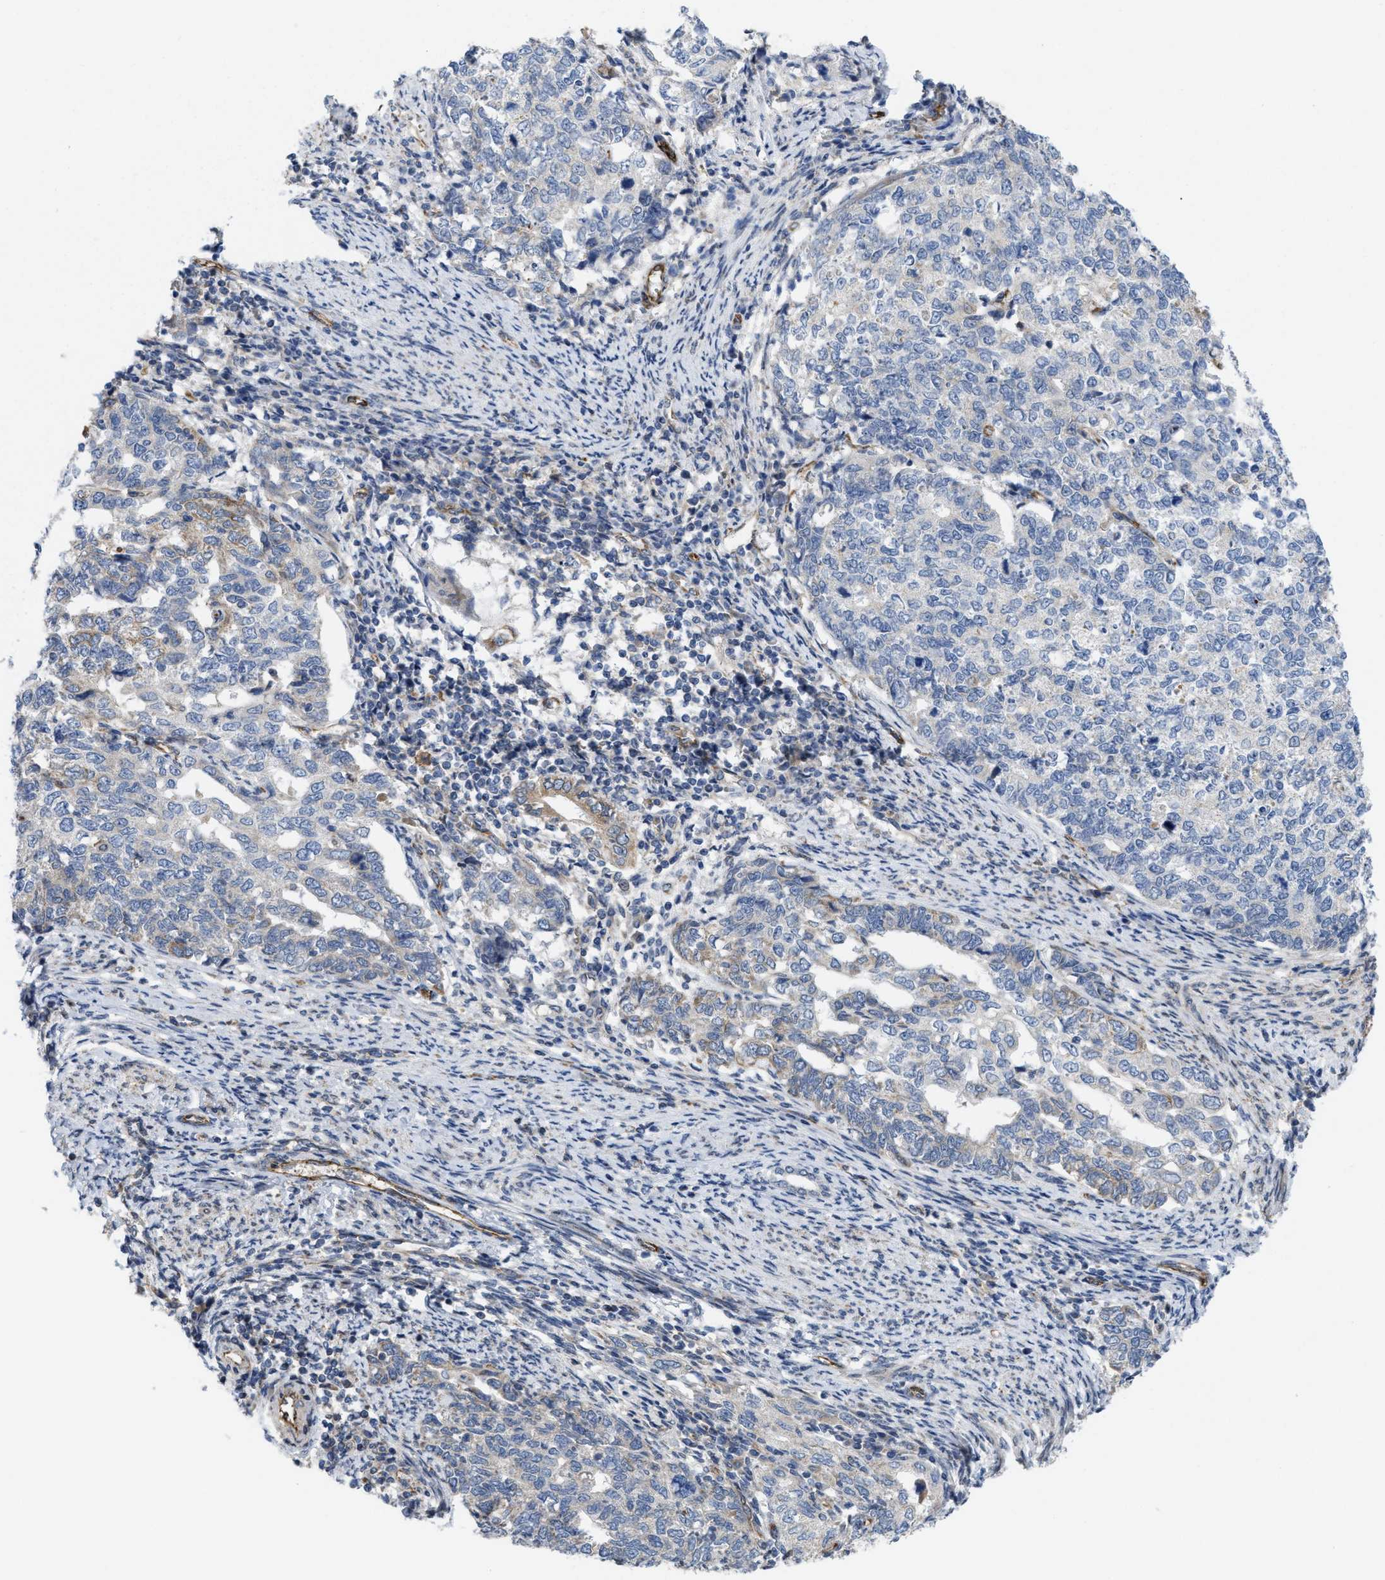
{"staining": {"intensity": "weak", "quantity": "<25%", "location": "cytoplasmic/membranous"}, "tissue": "cervical cancer", "cell_type": "Tumor cells", "image_type": "cancer", "snomed": [{"axis": "morphology", "description": "Squamous cell carcinoma, NOS"}, {"axis": "topography", "description": "Cervix"}], "caption": "Cervical squamous cell carcinoma was stained to show a protein in brown. There is no significant staining in tumor cells.", "gene": "EOGT", "patient": {"sex": "female", "age": 63}}